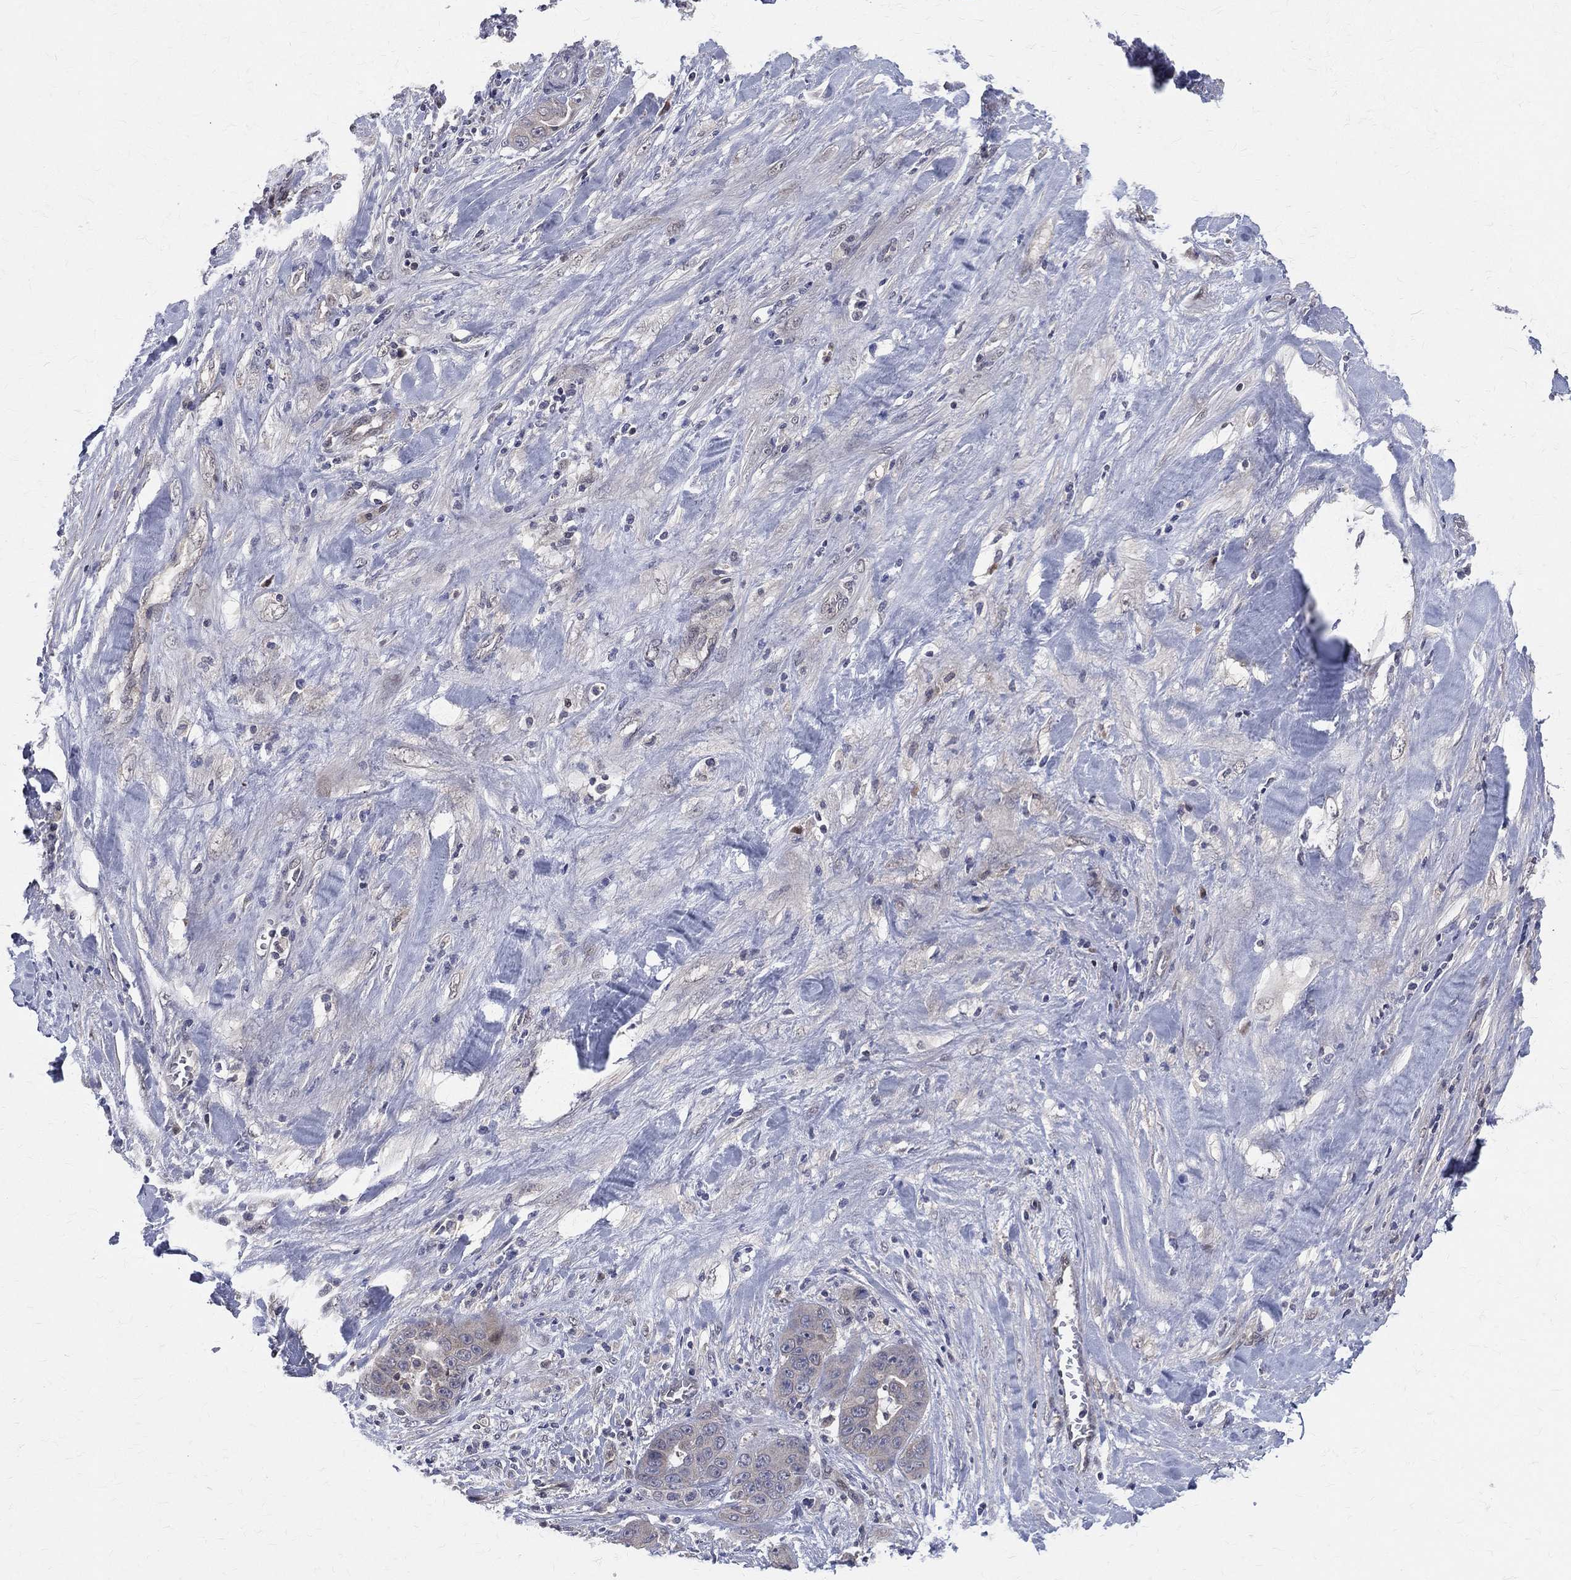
{"staining": {"intensity": "negative", "quantity": "none", "location": "none"}, "tissue": "liver cancer", "cell_type": "Tumor cells", "image_type": "cancer", "snomed": [{"axis": "morphology", "description": "Cholangiocarcinoma"}, {"axis": "topography", "description": "Liver"}], "caption": "The histopathology image exhibits no significant staining in tumor cells of liver cholangiocarcinoma.", "gene": "DLG4", "patient": {"sex": "female", "age": 52}}